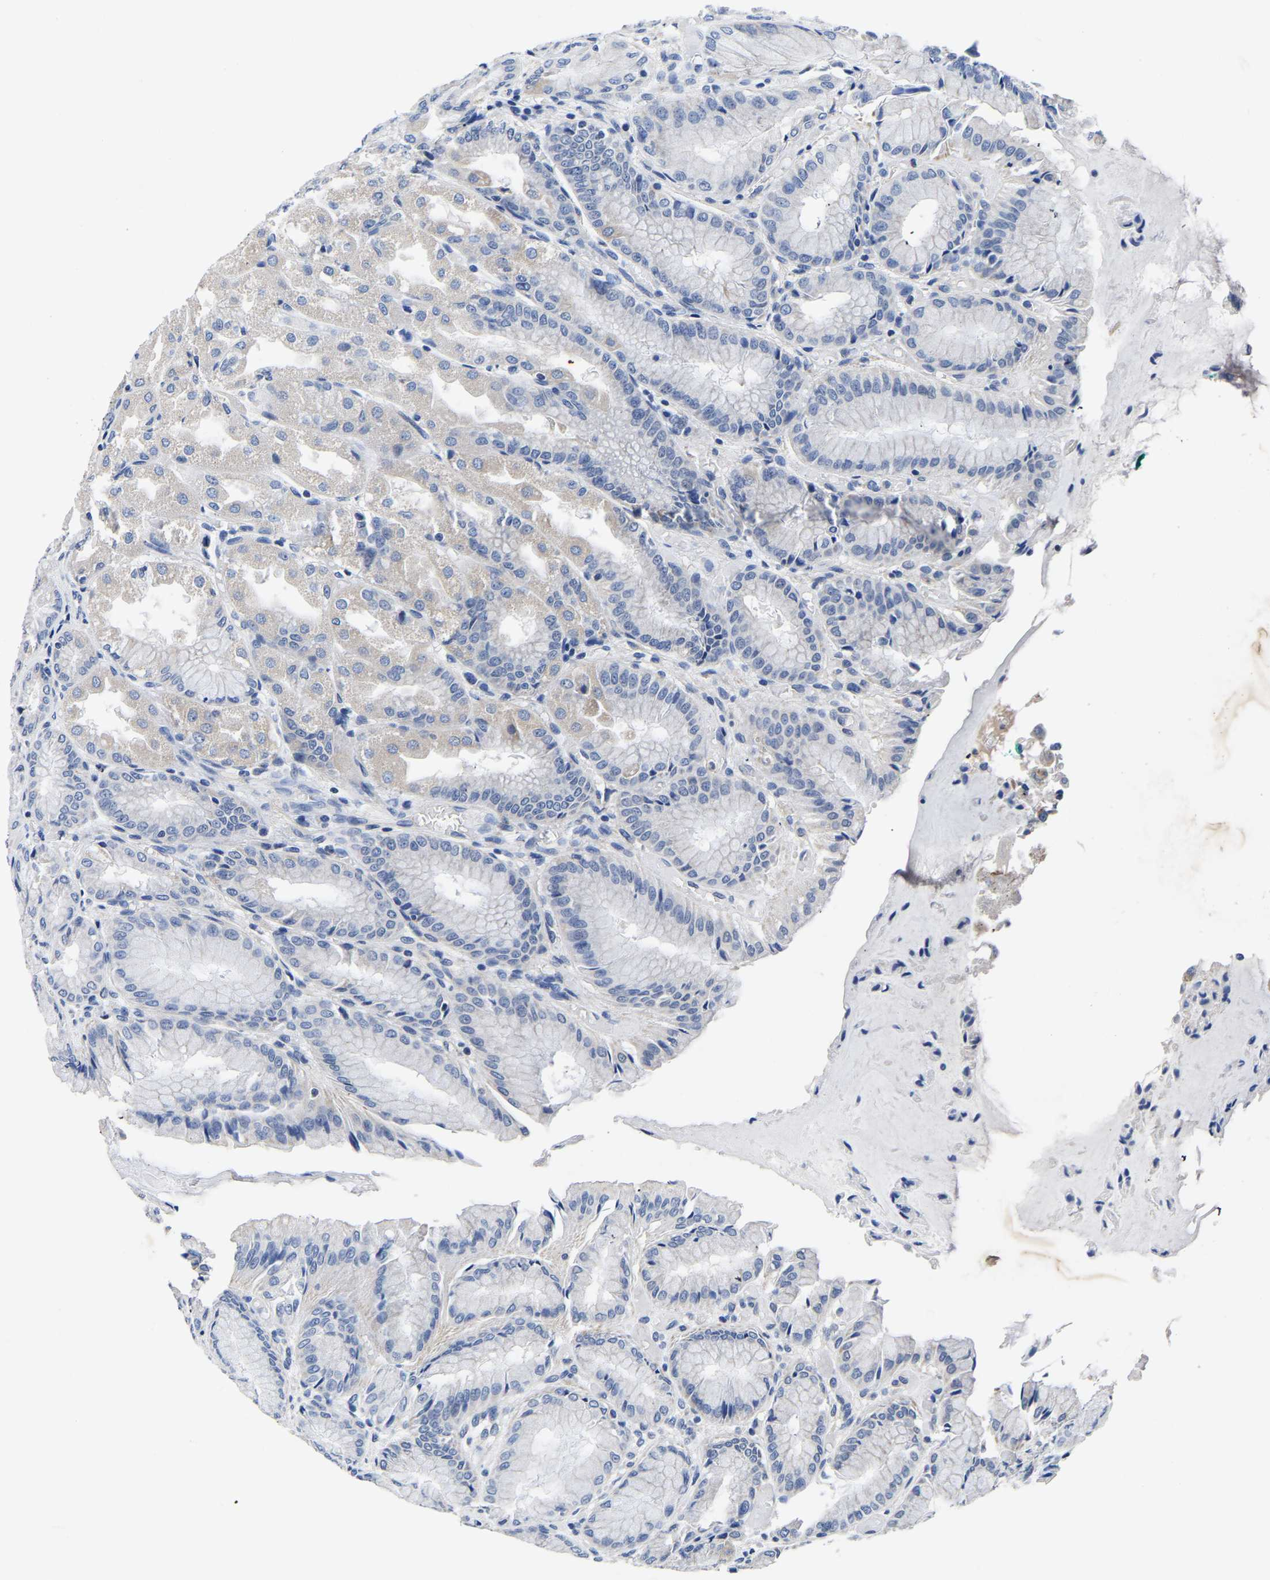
{"staining": {"intensity": "negative", "quantity": "none", "location": "none"}, "tissue": "stomach", "cell_type": "Glandular cells", "image_type": "normal", "snomed": [{"axis": "morphology", "description": "Normal tissue, NOS"}, {"axis": "topography", "description": "Stomach, upper"}], "caption": "Immunohistochemical staining of benign human stomach demonstrates no significant expression in glandular cells. The staining is performed using DAB brown chromogen with nuclei counter-stained in using hematoxylin.", "gene": "FGD5", "patient": {"sex": "male", "age": 72}}